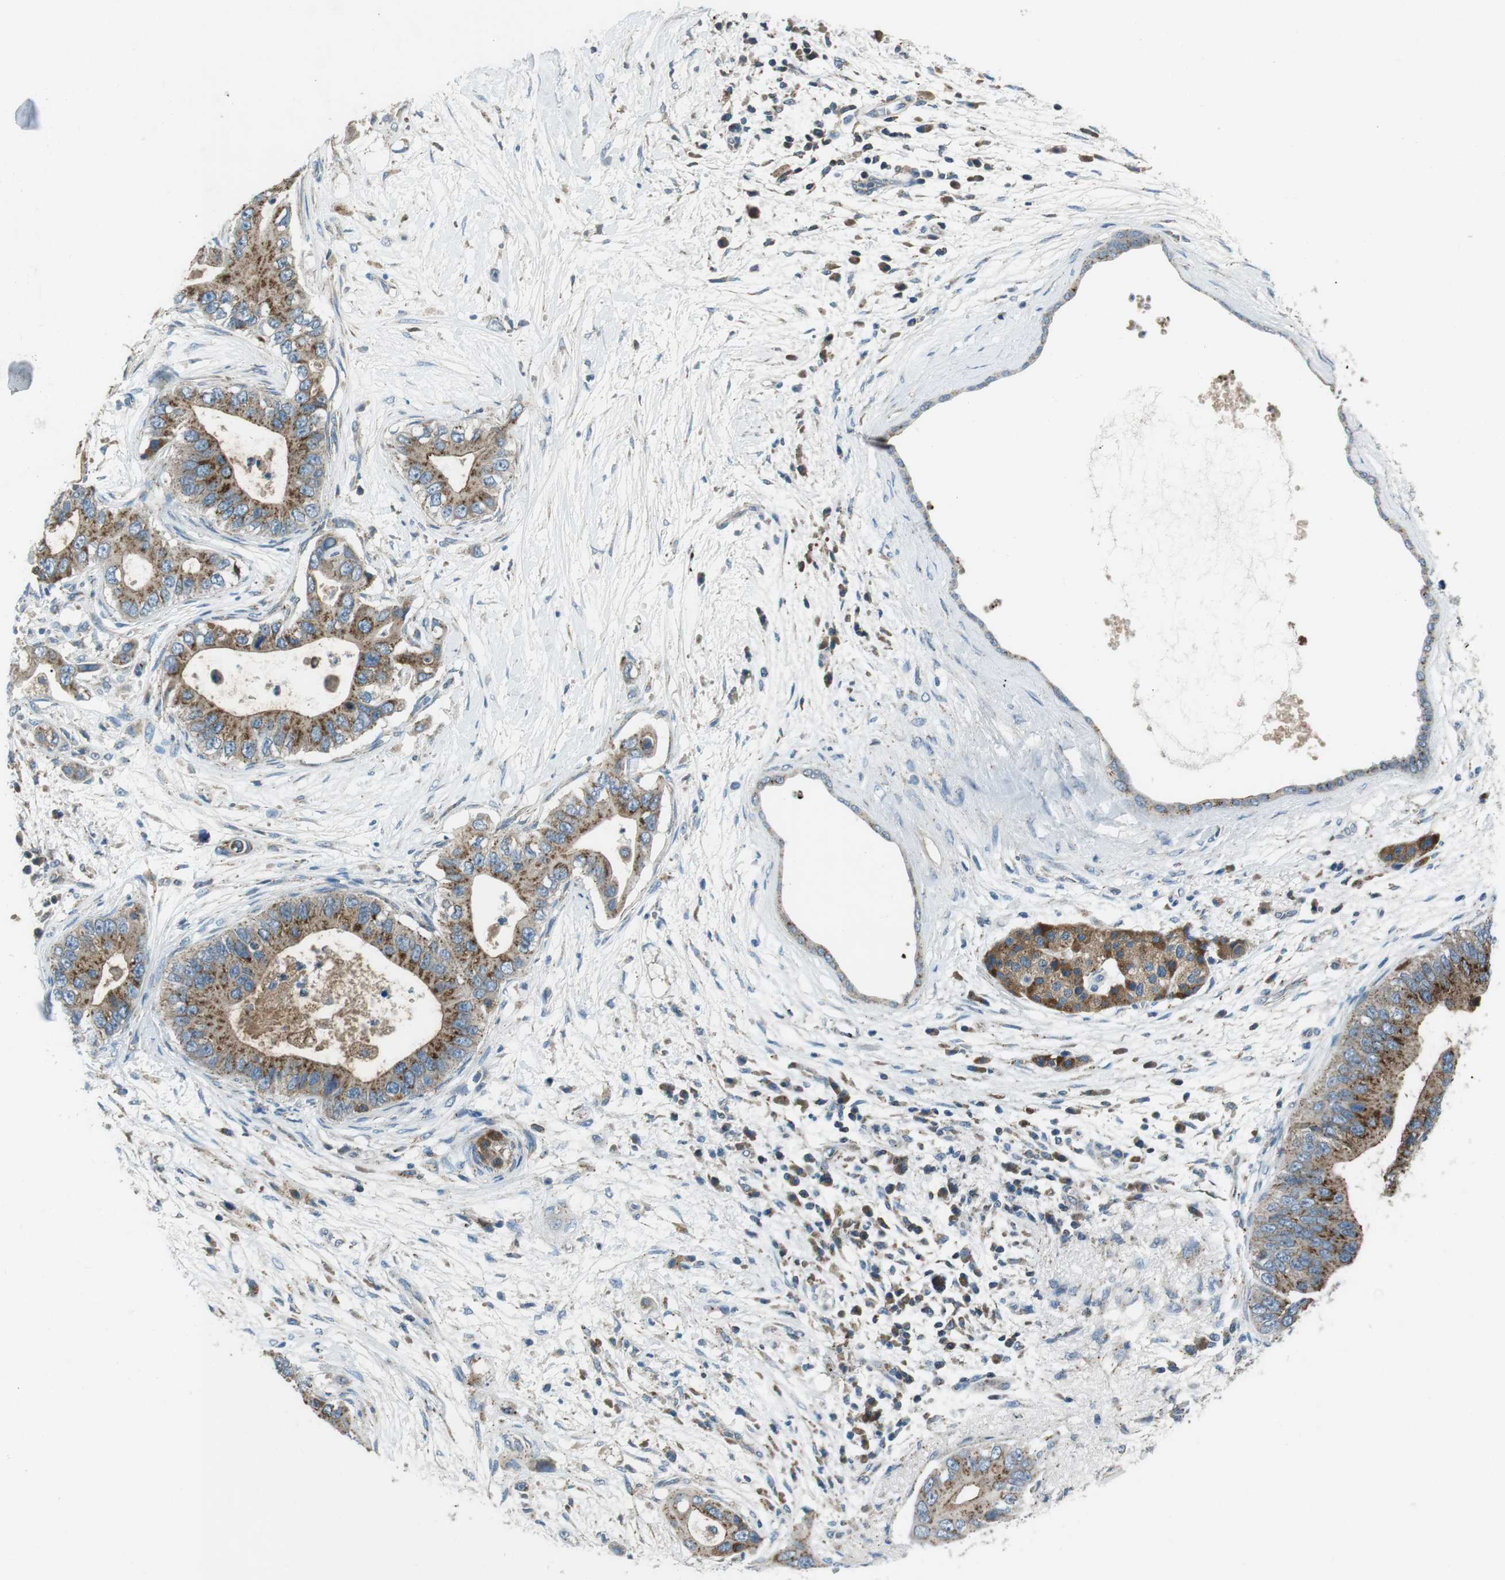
{"staining": {"intensity": "moderate", "quantity": ">75%", "location": "cytoplasmic/membranous"}, "tissue": "pancreatic cancer", "cell_type": "Tumor cells", "image_type": "cancer", "snomed": [{"axis": "morphology", "description": "Adenocarcinoma, NOS"}, {"axis": "topography", "description": "Pancreas"}], "caption": "An image of pancreatic adenocarcinoma stained for a protein displays moderate cytoplasmic/membranous brown staining in tumor cells.", "gene": "FAM3B", "patient": {"sex": "male", "age": 77}}